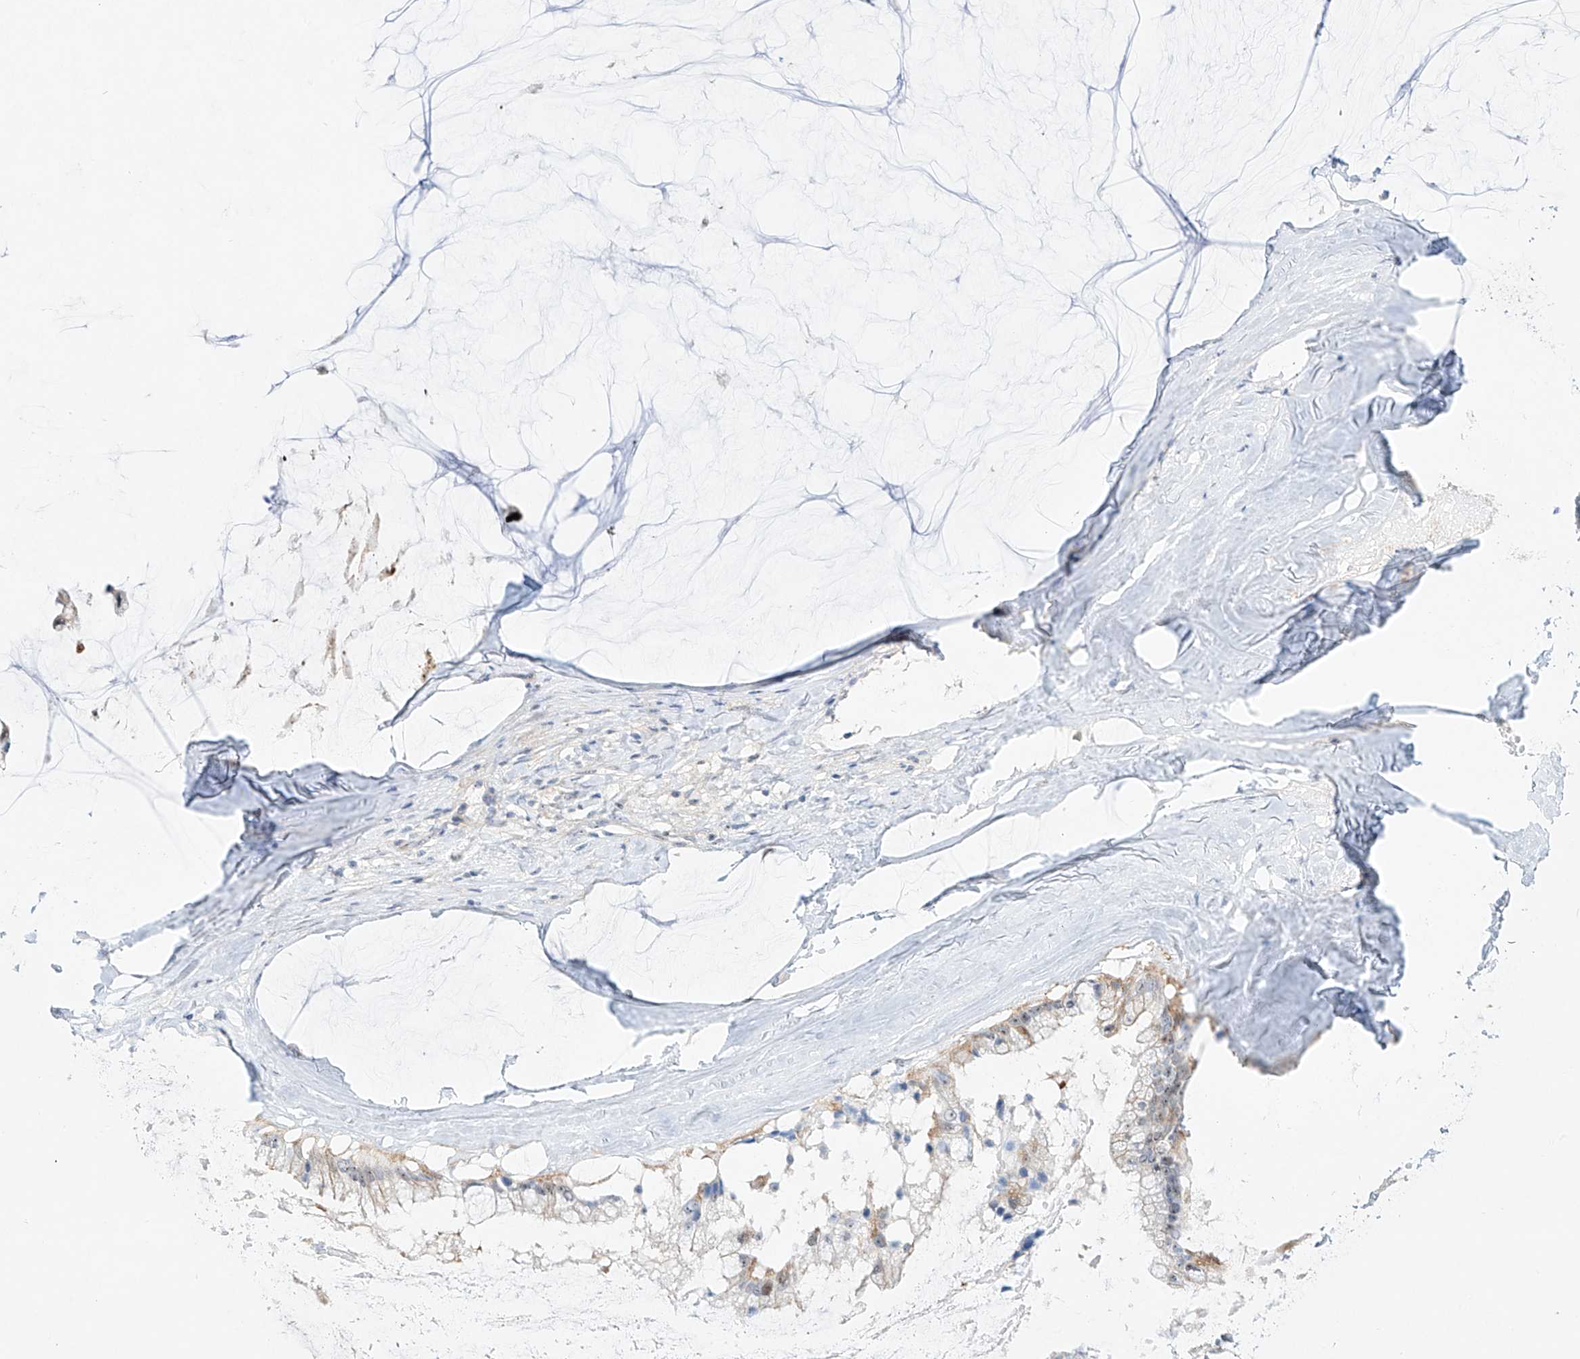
{"staining": {"intensity": "weak", "quantity": "25%-75%", "location": "cytoplasmic/membranous"}, "tissue": "ovarian cancer", "cell_type": "Tumor cells", "image_type": "cancer", "snomed": [{"axis": "morphology", "description": "Cystadenocarcinoma, mucinous, NOS"}, {"axis": "topography", "description": "Ovary"}], "caption": "Human ovarian cancer (mucinous cystadenocarcinoma) stained with a protein marker exhibits weak staining in tumor cells.", "gene": "SNU13", "patient": {"sex": "female", "age": 39}}